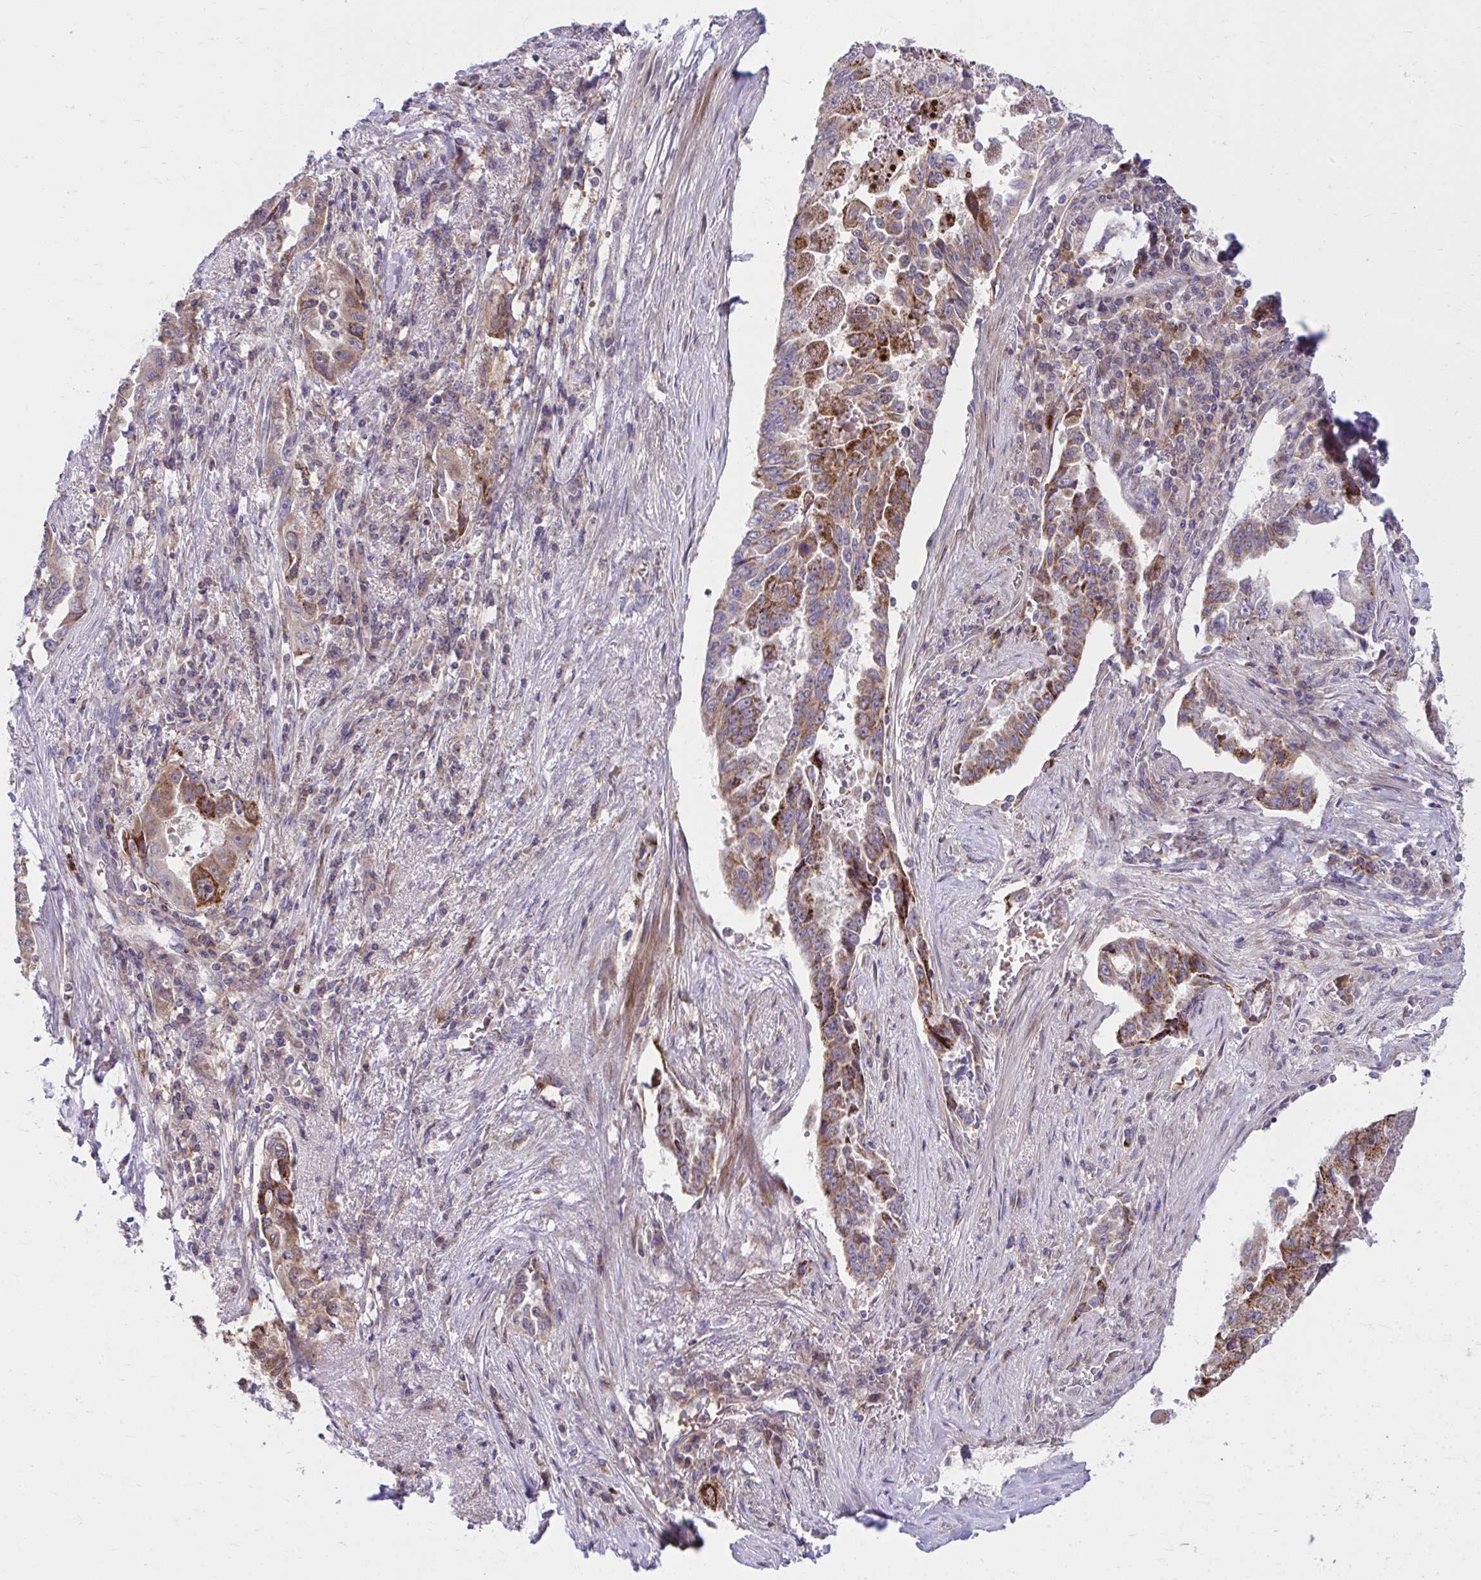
{"staining": {"intensity": "moderate", "quantity": ">75%", "location": "cytoplasmic/membranous"}, "tissue": "lung cancer", "cell_type": "Tumor cells", "image_type": "cancer", "snomed": [{"axis": "morphology", "description": "Adenocarcinoma, NOS"}, {"axis": "topography", "description": "Lung"}], "caption": "Moderate cytoplasmic/membranous staining is seen in about >75% of tumor cells in lung cancer (adenocarcinoma). (brown staining indicates protein expression, while blue staining denotes nuclei).", "gene": "C16orf54", "patient": {"sex": "female", "age": 51}}